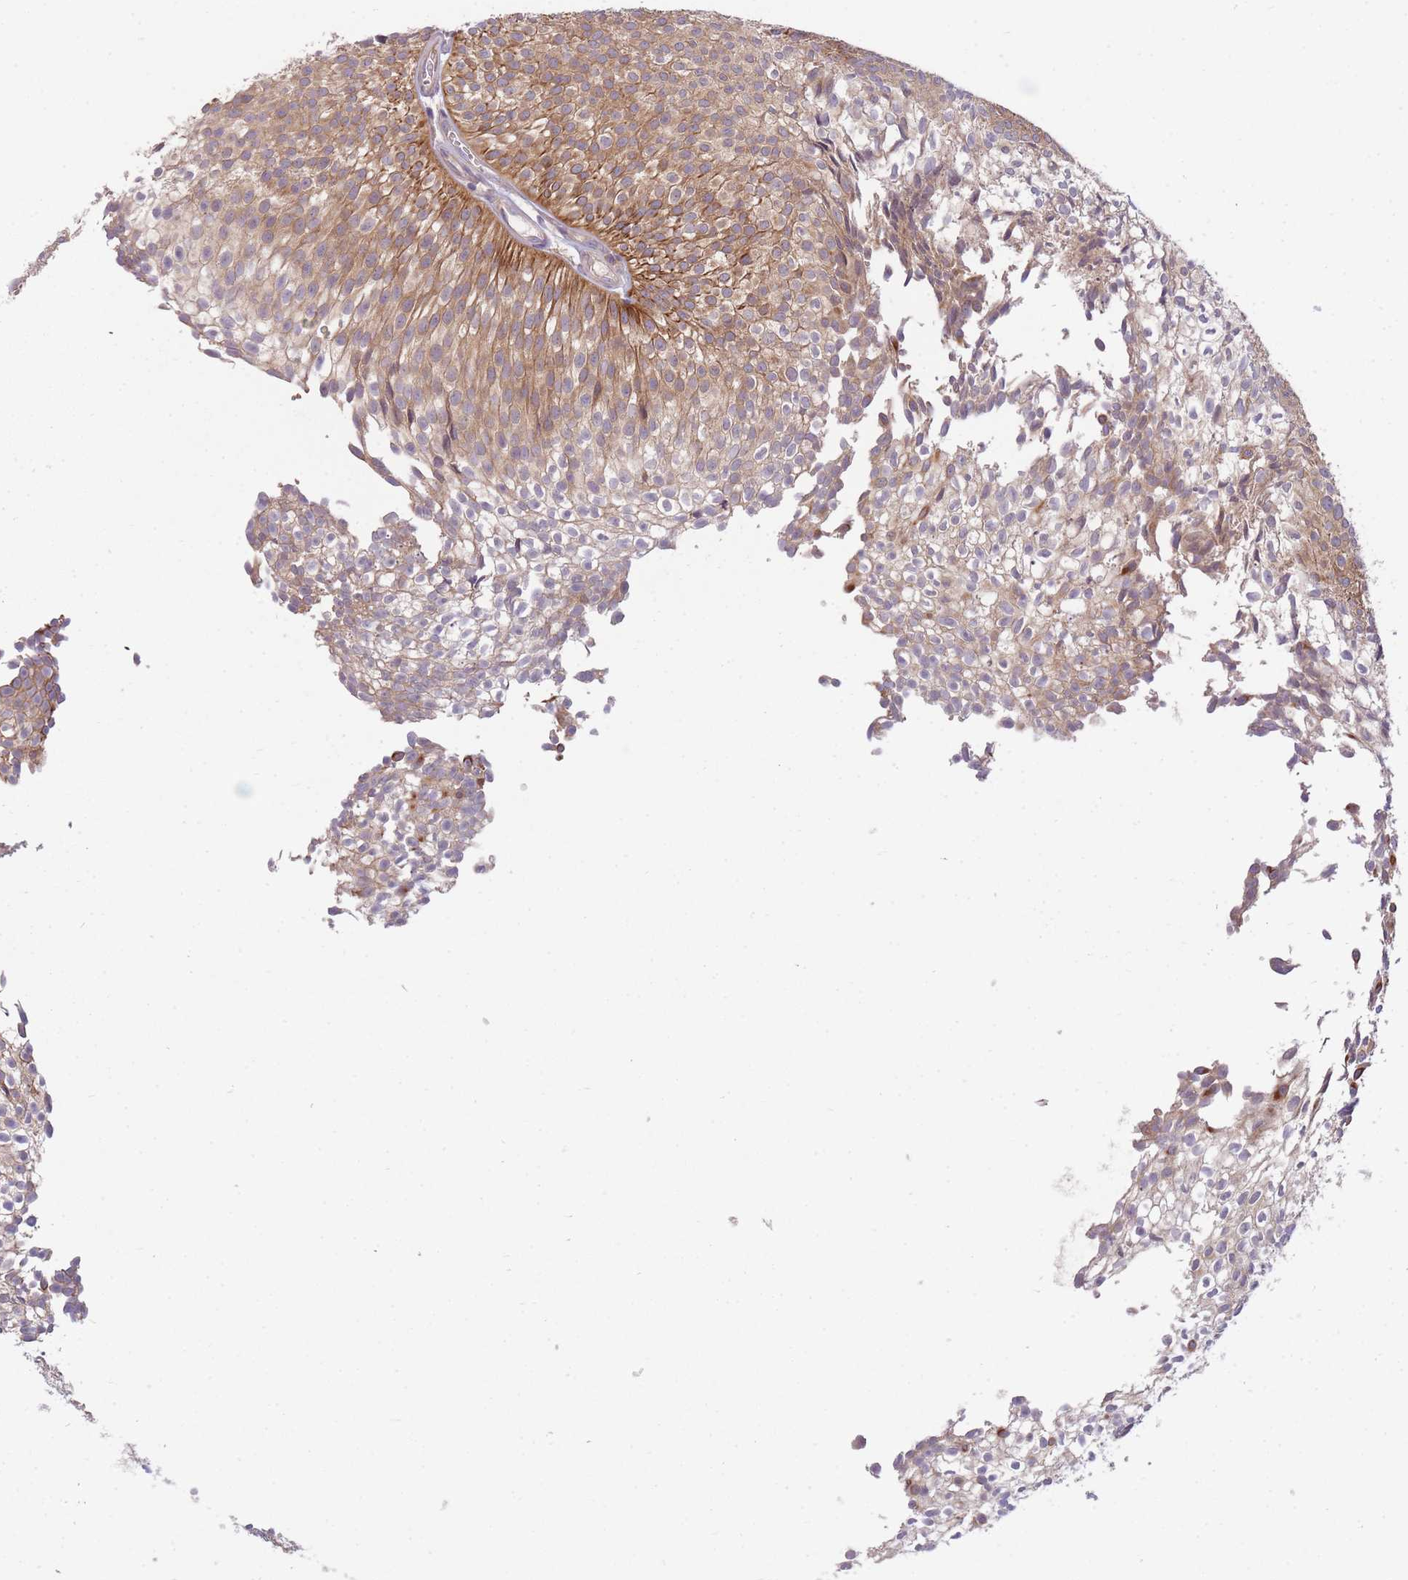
{"staining": {"intensity": "weak", "quantity": ">75%", "location": "cytoplasmic/membranous"}, "tissue": "urothelial cancer", "cell_type": "Tumor cells", "image_type": "cancer", "snomed": [{"axis": "morphology", "description": "Urothelial carcinoma, Low grade"}, {"axis": "topography", "description": "Urinary bladder"}], "caption": "Urothelial cancer was stained to show a protein in brown. There is low levels of weak cytoplasmic/membranous positivity in about >75% of tumor cells.", "gene": "PFDN6", "patient": {"sex": "male", "age": 91}}